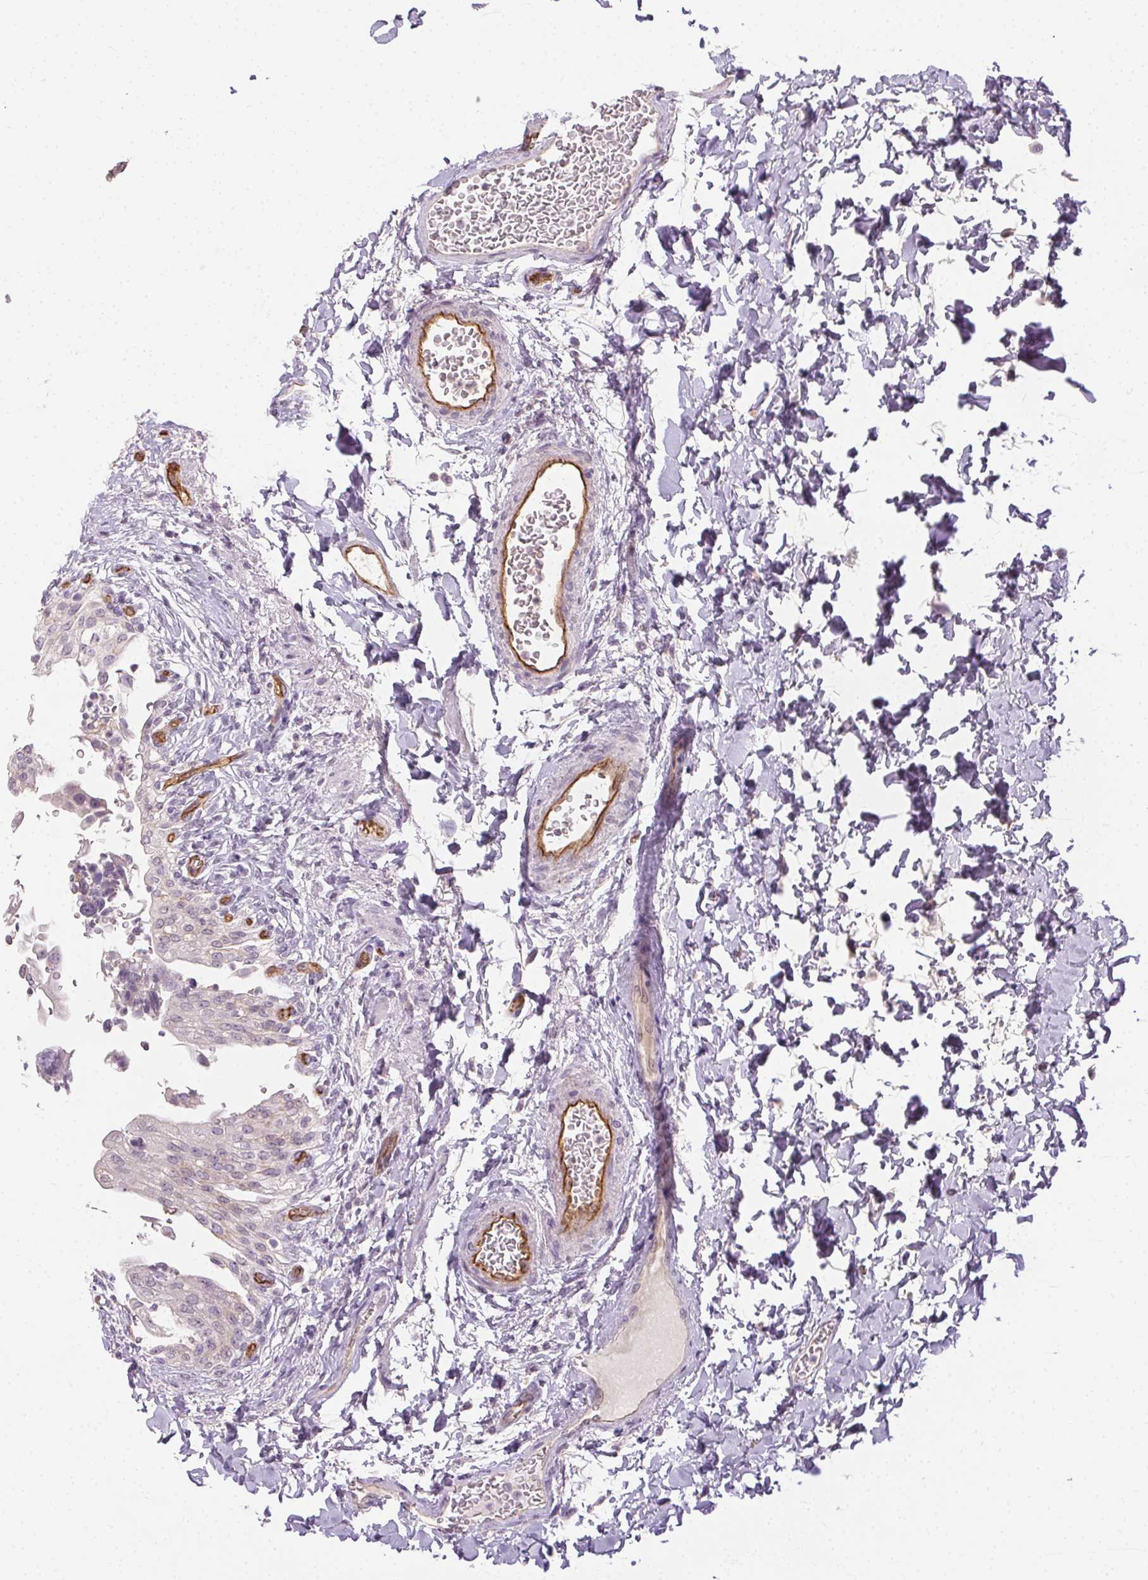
{"staining": {"intensity": "negative", "quantity": "none", "location": "none"}, "tissue": "urinary bladder", "cell_type": "Urothelial cells", "image_type": "normal", "snomed": [{"axis": "morphology", "description": "Normal tissue, NOS"}, {"axis": "topography", "description": "Urinary bladder"}, {"axis": "topography", "description": "Peripheral nerve tissue"}], "caption": "The photomicrograph demonstrates no significant positivity in urothelial cells of urinary bladder.", "gene": "PODXL", "patient": {"sex": "female", "age": 60}}